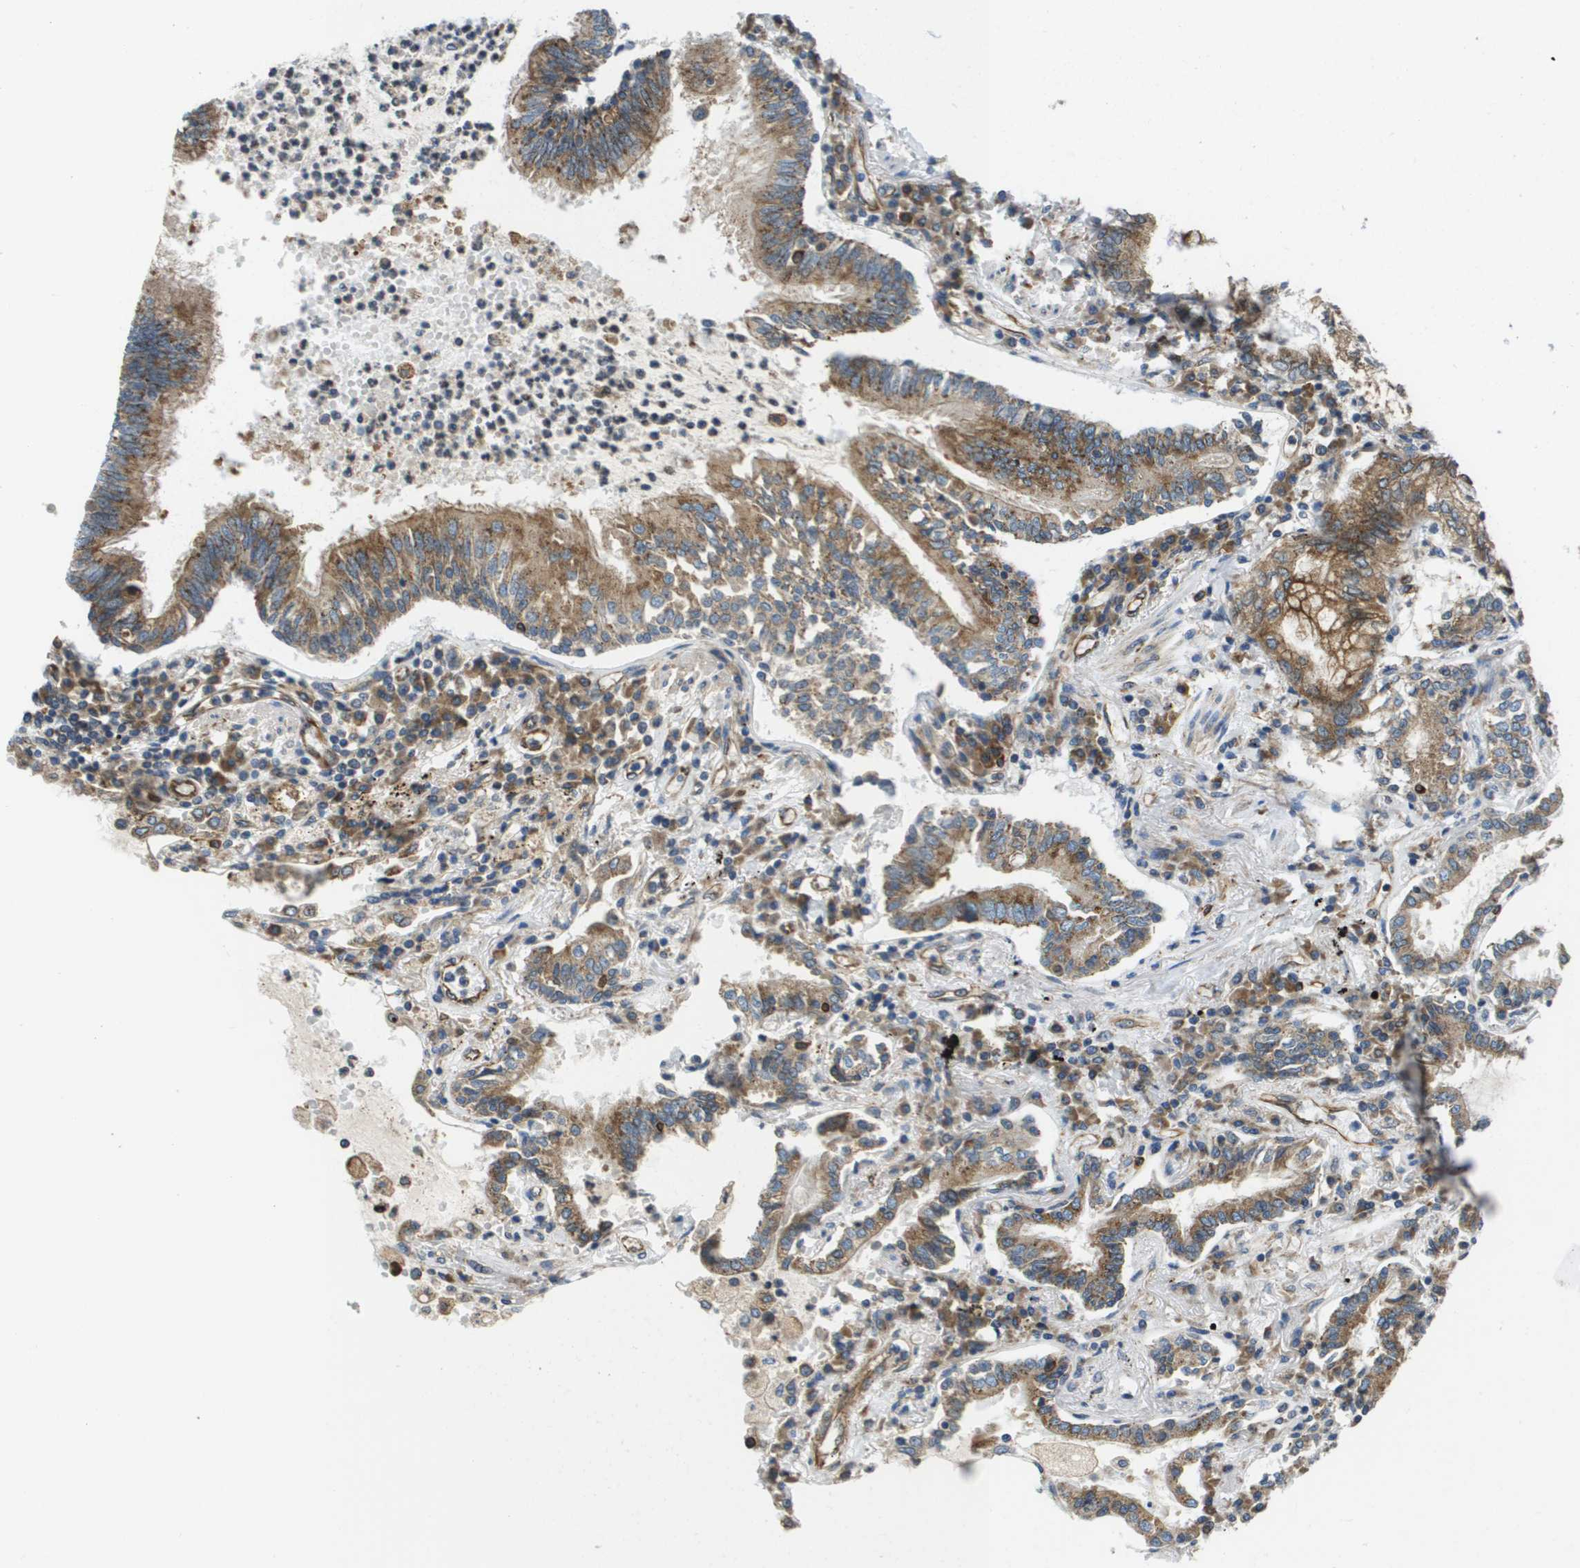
{"staining": {"intensity": "moderate", "quantity": ">75%", "location": "cytoplasmic/membranous"}, "tissue": "melanoma", "cell_type": "Tumor cells", "image_type": "cancer", "snomed": [{"axis": "morphology", "description": "Malignant melanoma, NOS"}, {"axis": "topography", "description": "Skin"}], "caption": "Malignant melanoma stained with a brown dye exhibits moderate cytoplasmic/membranous positive positivity in approximately >75% of tumor cells.", "gene": "HSD17B12", "patient": {"sex": "male", "age": 53}}